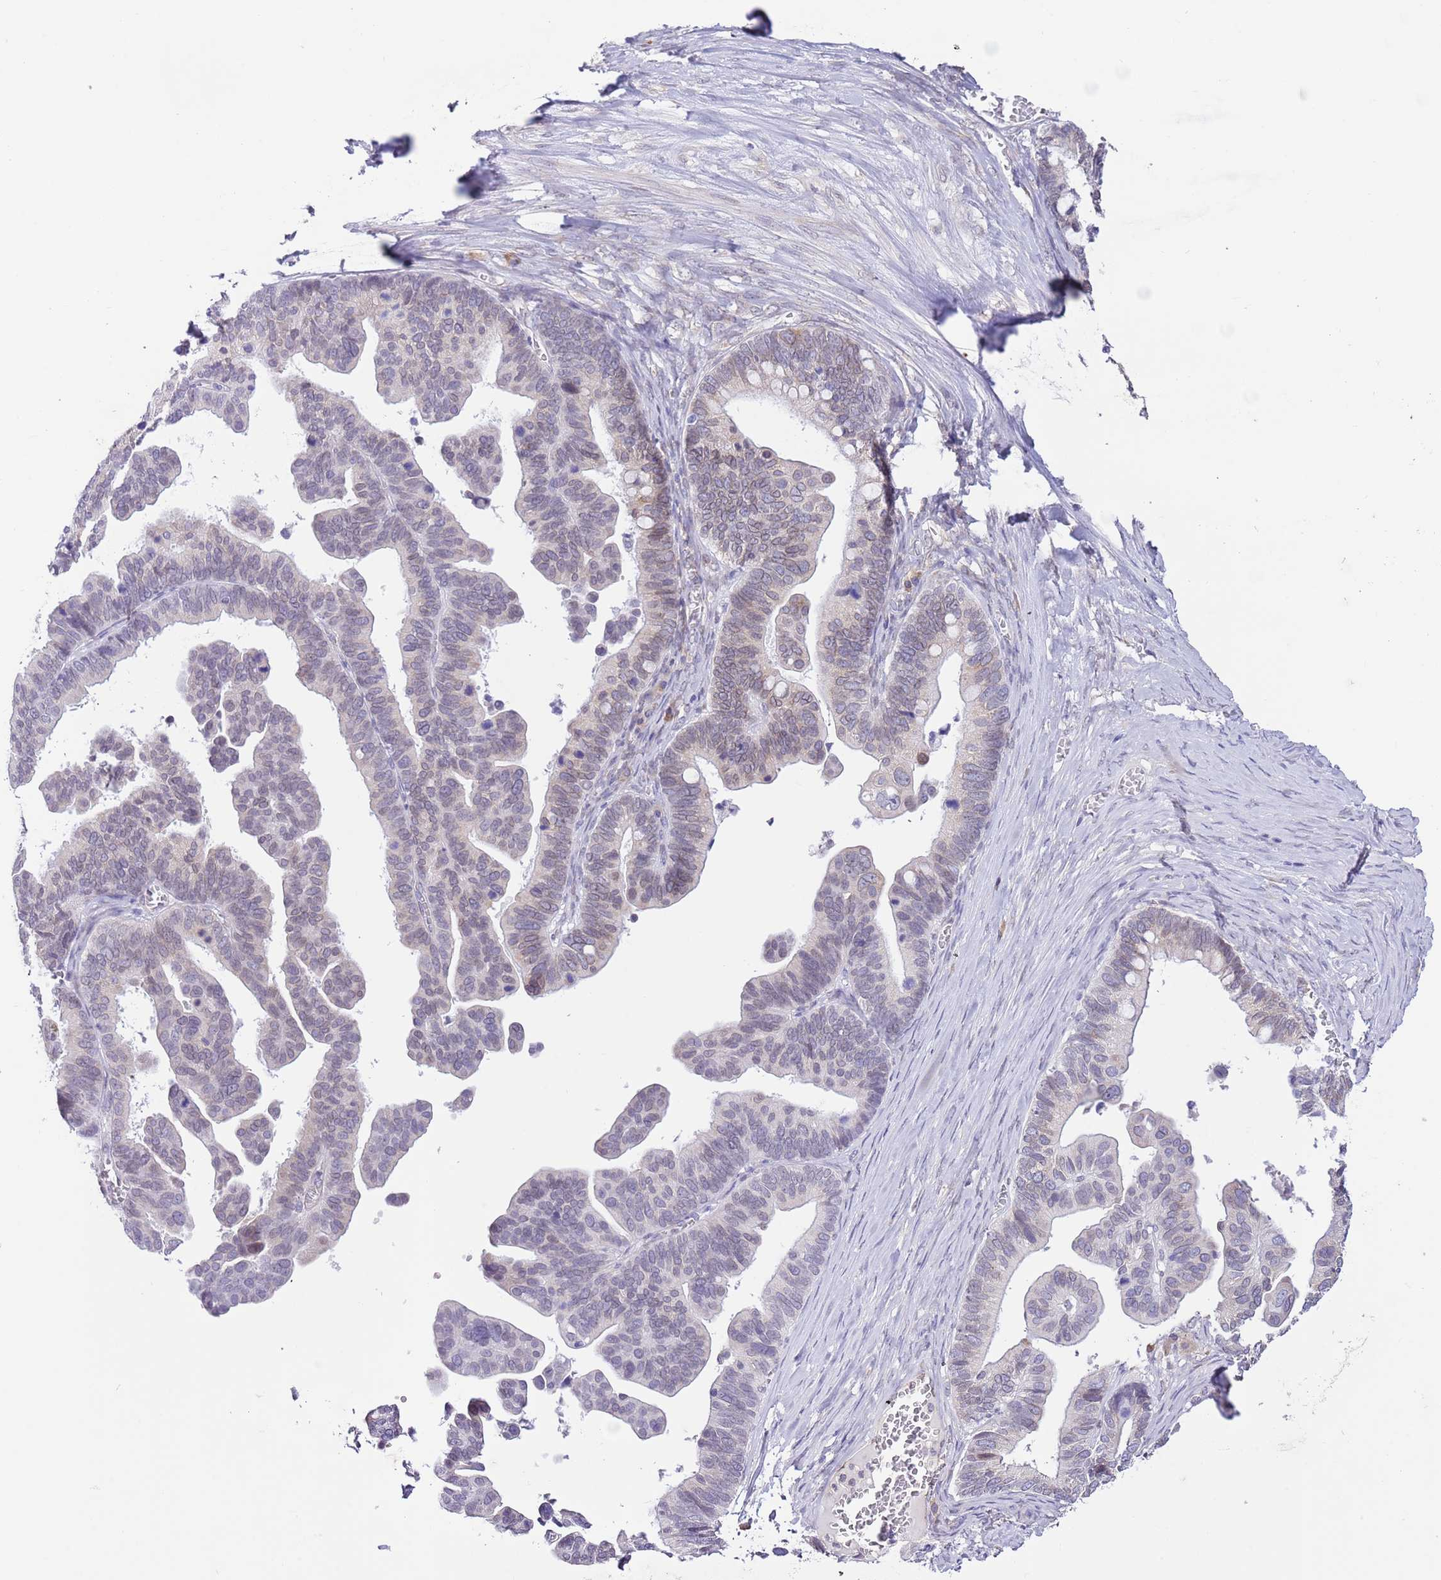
{"staining": {"intensity": "weak", "quantity": "<25%", "location": "cytoplasmic/membranous"}, "tissue": "ovarian cancer", "cell_type": "Tumor cells", "image_type": "cancer", "snomed": [{"axis": "morphology", "description": "Cystadenocarcinoma, serous, NOS"}, {"axis": "topography", "description": "Ovary"}], "caption": "A high-resolution photomicrograph shows IHC staining of ovarian cancer, which shows no significant expression in tumor cells. (Stains: DAB (3,3'-diaminobenzidine) immunohistochemistry with hematoxylin counter stain, Microscopy: brightfield microscopy at high magnification).", "gene": "EBPL", "patient": {"sex": "female", "age": 56}}